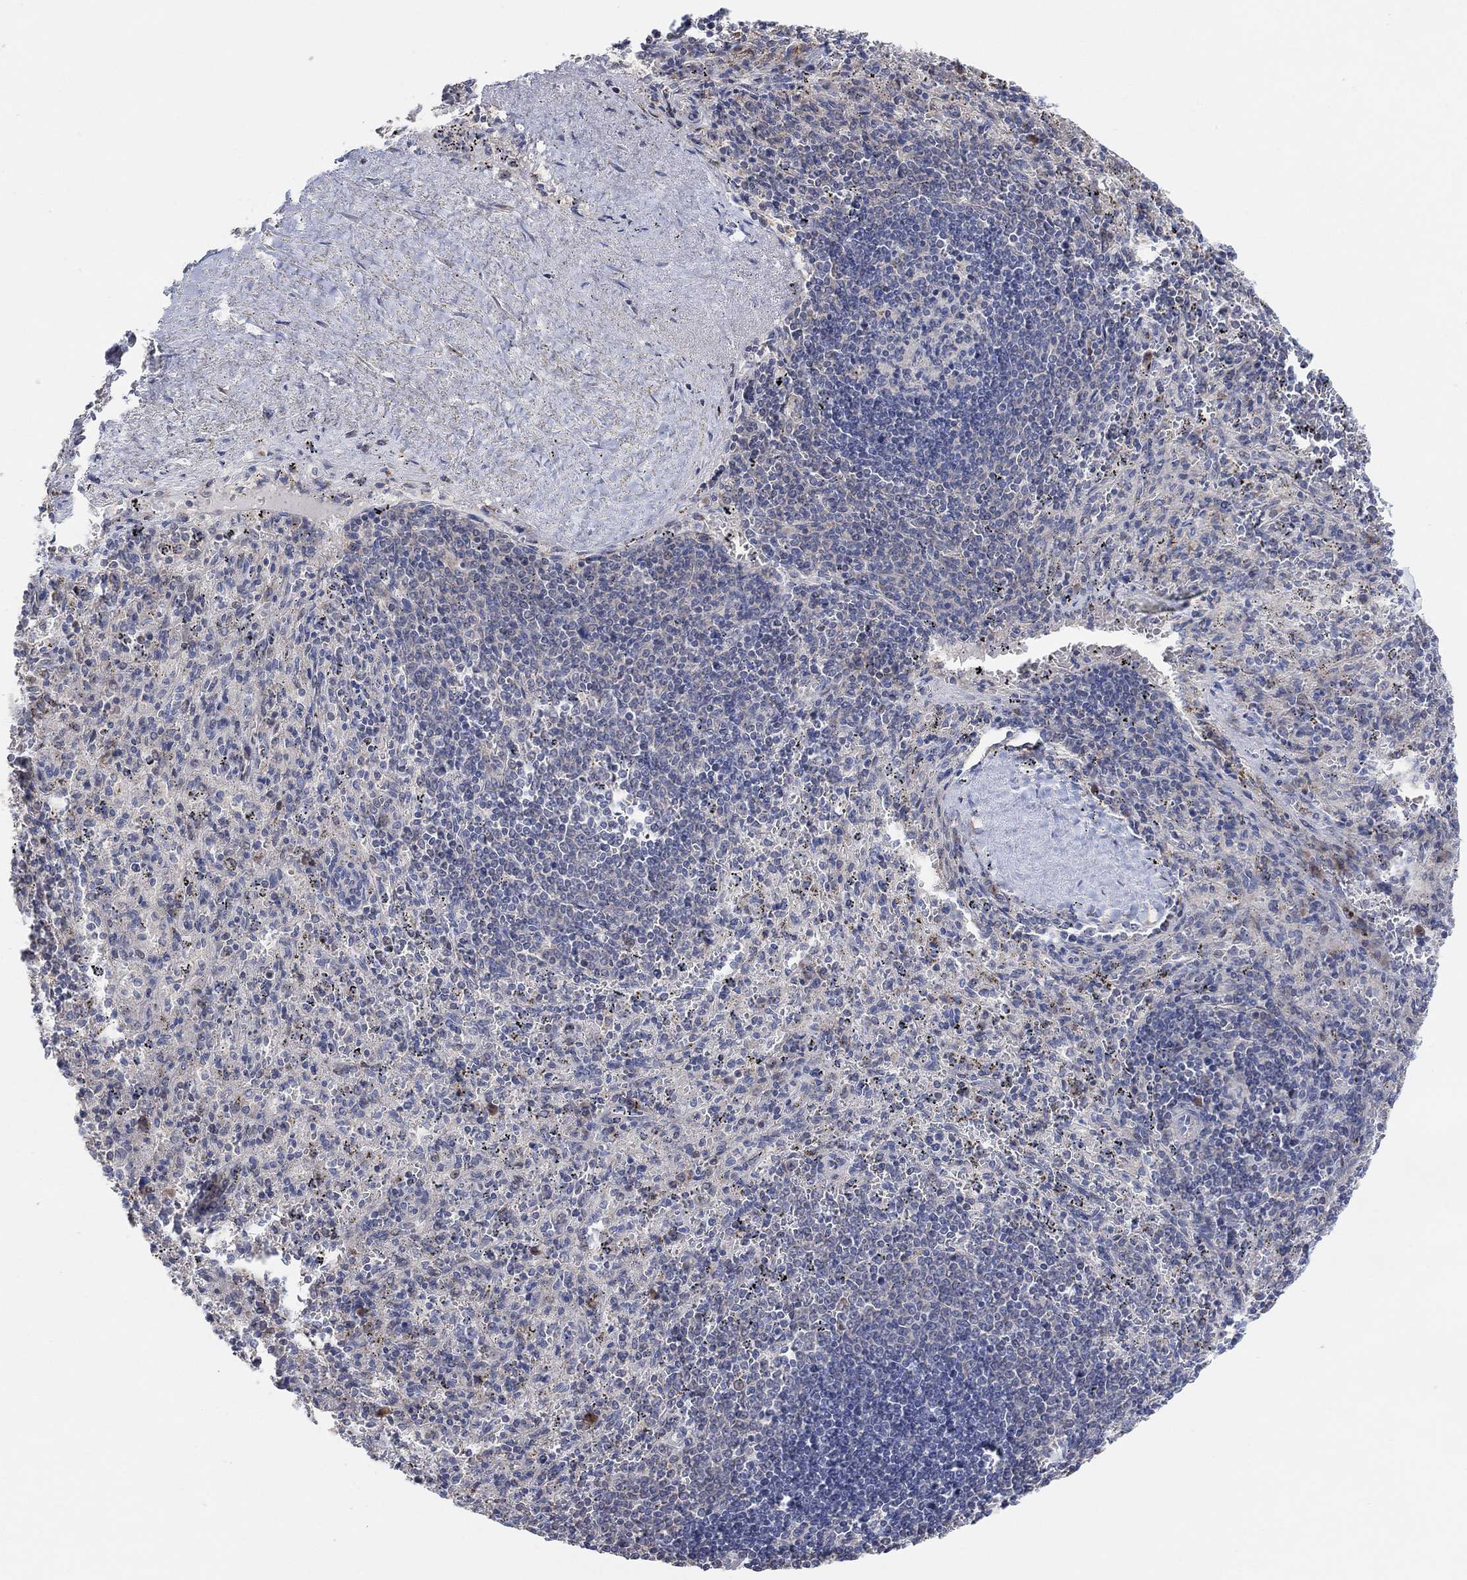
{"staining": {"intensity": "negative", "quantity": "none", "location": "none"}, "tissue": "spleen", "cell_type": "Cells in red pulp", "image_type": "normal", "snomed": [{"axis": "morphology", "description": "Normal tissue, NOS"}, {"axis": "topography", "description": "Spleen"}], "caption": "Photomicrograph shows no protein staining in cells in red pulp of normal spleen.", "gene": "CNTF", "patient": {"sex": "male", "age": 57}}